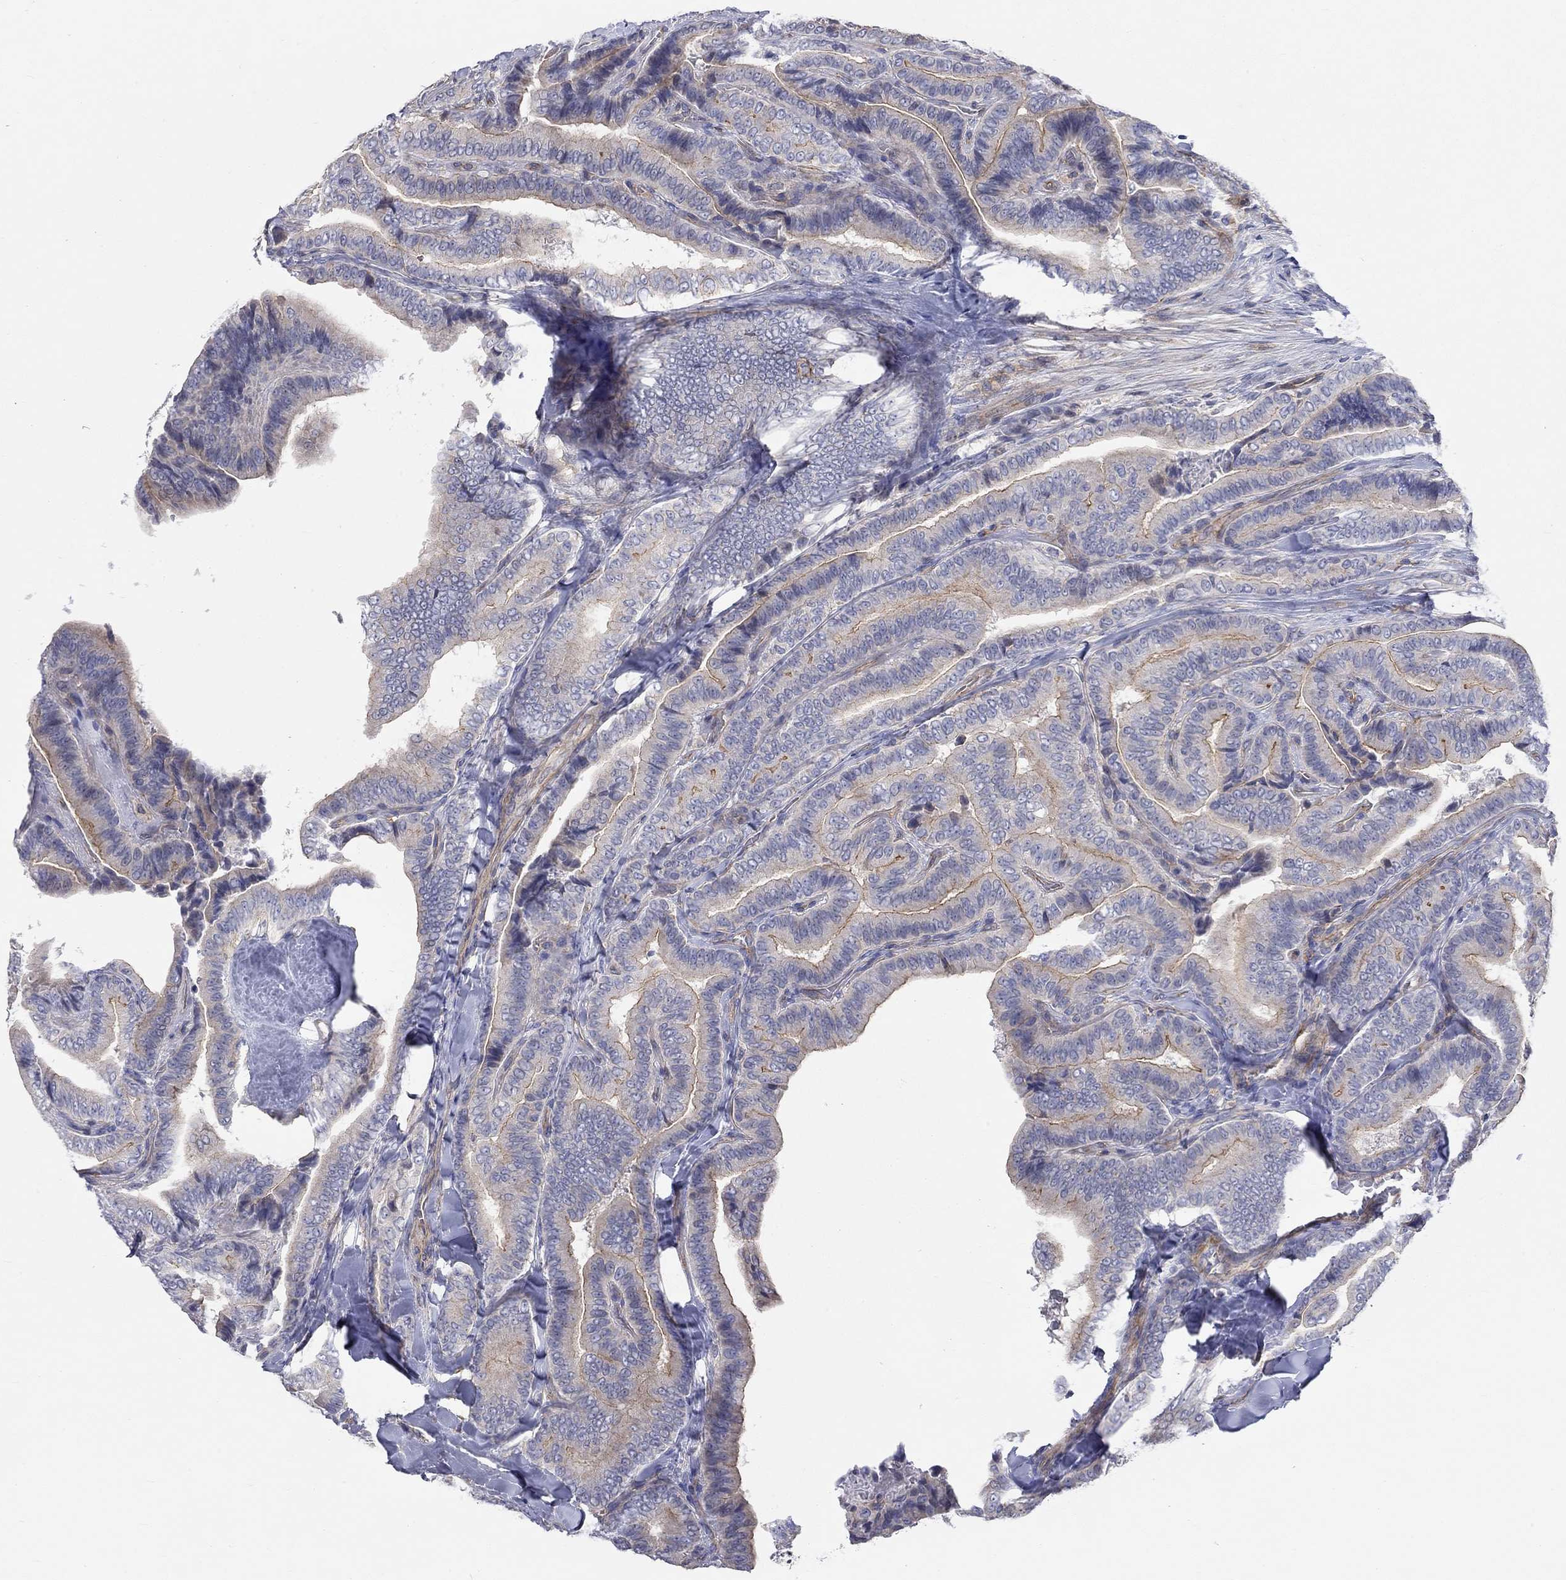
{"staining": {"intensity": "strong", "quantity": "25%-75%", "location": "cytoplasmic/membranous"}, "tissue": "thyroid cancer", "cell_type": "Tumor cells", "image_type": "cancer", "snomed": [{"axis": "morphology", "description": "Papillary adenocarcinoma, NOS"}, {"axis": "topography", "description": "Thyroid gland"}], "caption": "Immunohistochemical staining of human thyroid papillary adenocarcinoma displays strong cytoplasmic/membranous protein positivity in approximately 25%-75% of tumor cells. Using DAB (3,3'-diaminobenzidine) (brown) and hematoxylin (blue) stains, captured at high magnification using brightfield microscopy.", "gene": "PCDHGA10", "patient": {"sex": "male", "age": 61}}